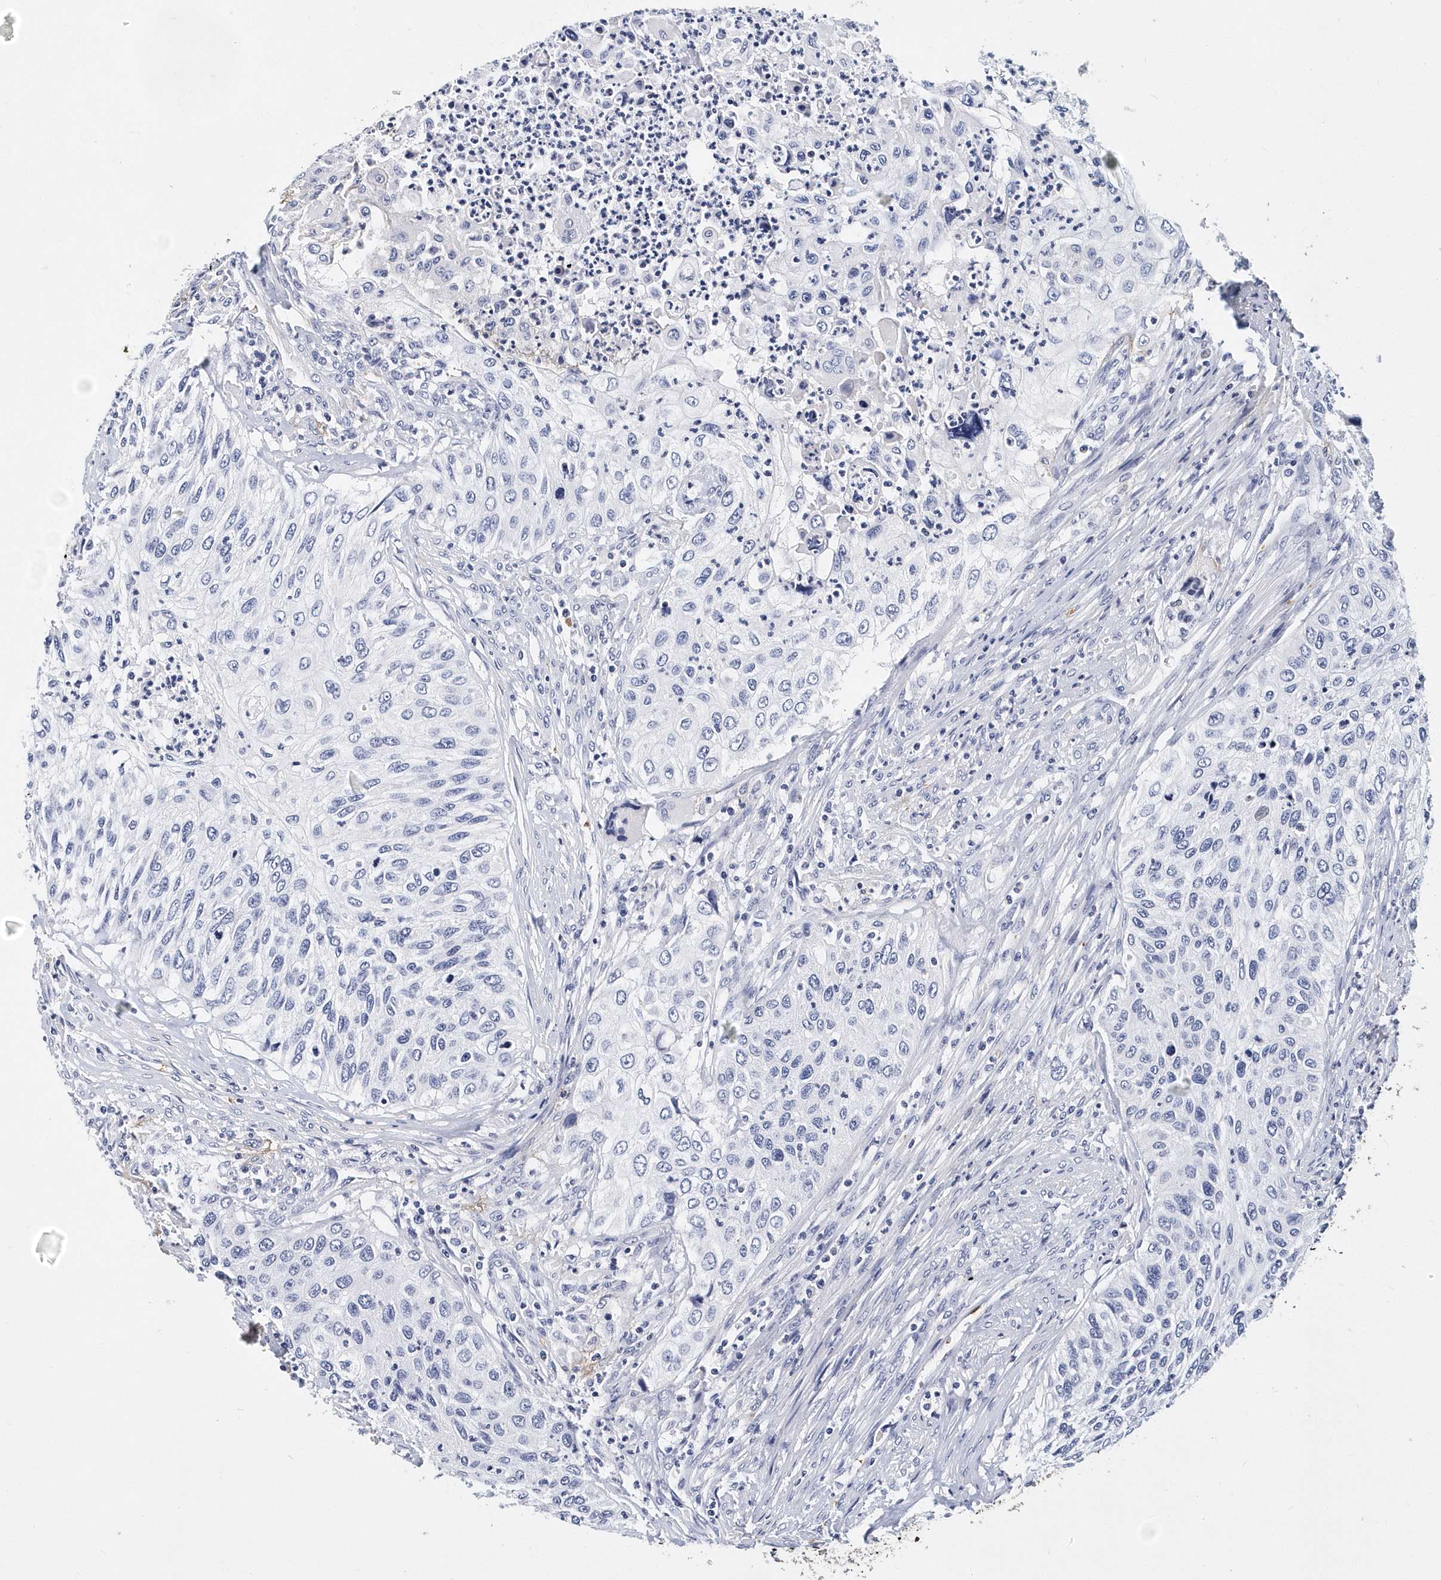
{"staining": {"intensity": "negative", "quantity": "none", "location": "none"}, "tissue": "urothelial cancer", "cell_type": "Tumor cells", "image_type": "cancer", "snomed": [{"axis": "morphology", "description": "Urothelial carcinoma, High grade"}, {"axis": "topography", "description": "Urinary bladder"}], "caption": "IHC photomicrograph of human urothelial cancer stained for a protein (brown), which displays no expression in tumor cells.", "gene": "ITGA2B", "patient": {"sex": "female", "age": 60}}